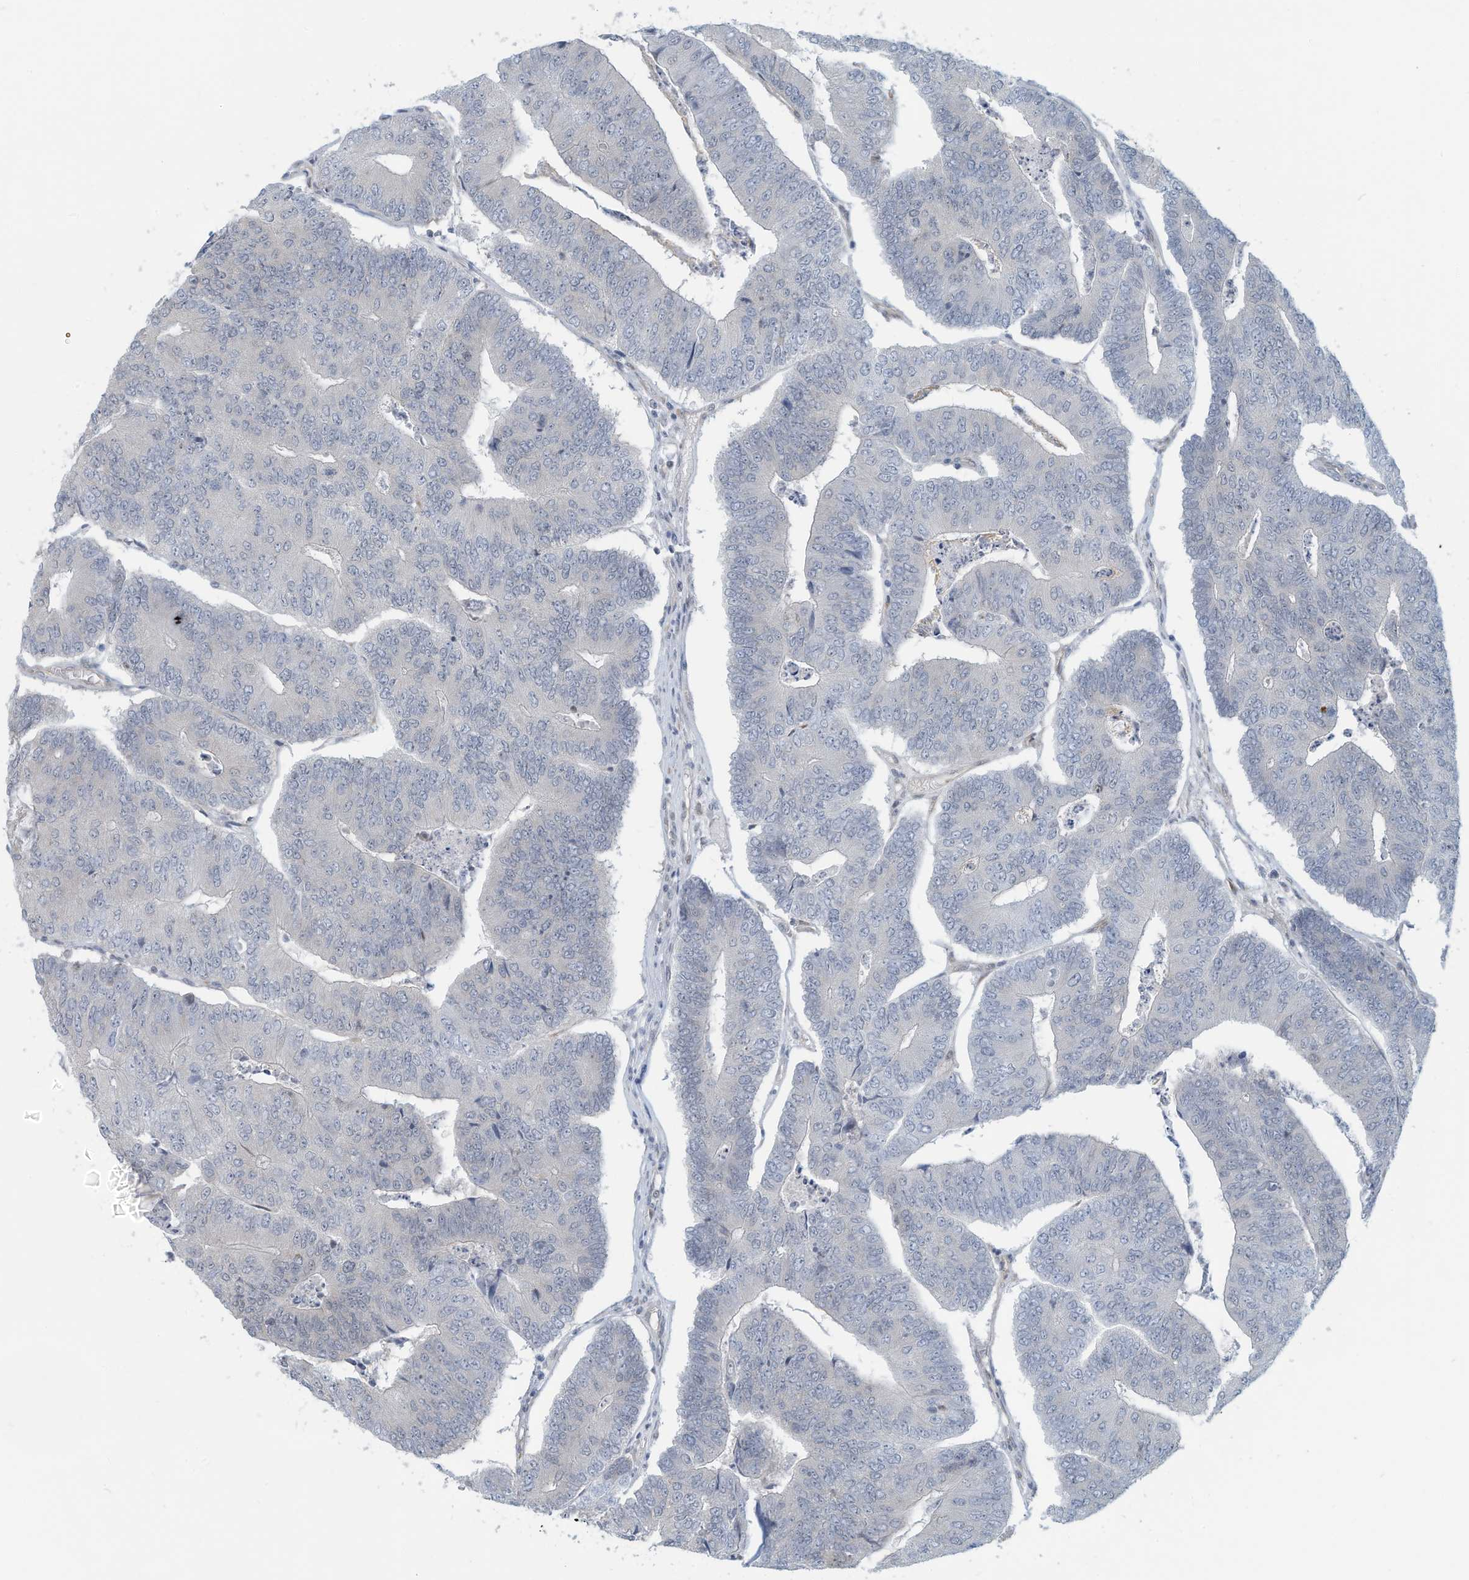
{"staining": {"intensity": "moderate", "quantity": "25%-75%", "location": "nuclear"}, "tissue": "colorectal cancer", "cell_type": "Tumor cells", "image_type": "cancer", "snomed": [{"axis": "morphology", "description": "Adenocarcinoma, NOS"}, {"axis": "topography", "description": "Colon"}], "caption": "Immunohistochemical staining of colorectal cancer displays moderate nuclear protein staining in about 25%-75% of tumor cells. (Brightfield microscopy of DAB IHC at high magnification).", "gene": "SARNP", "patient": {"sex": "female", "age": 67}}